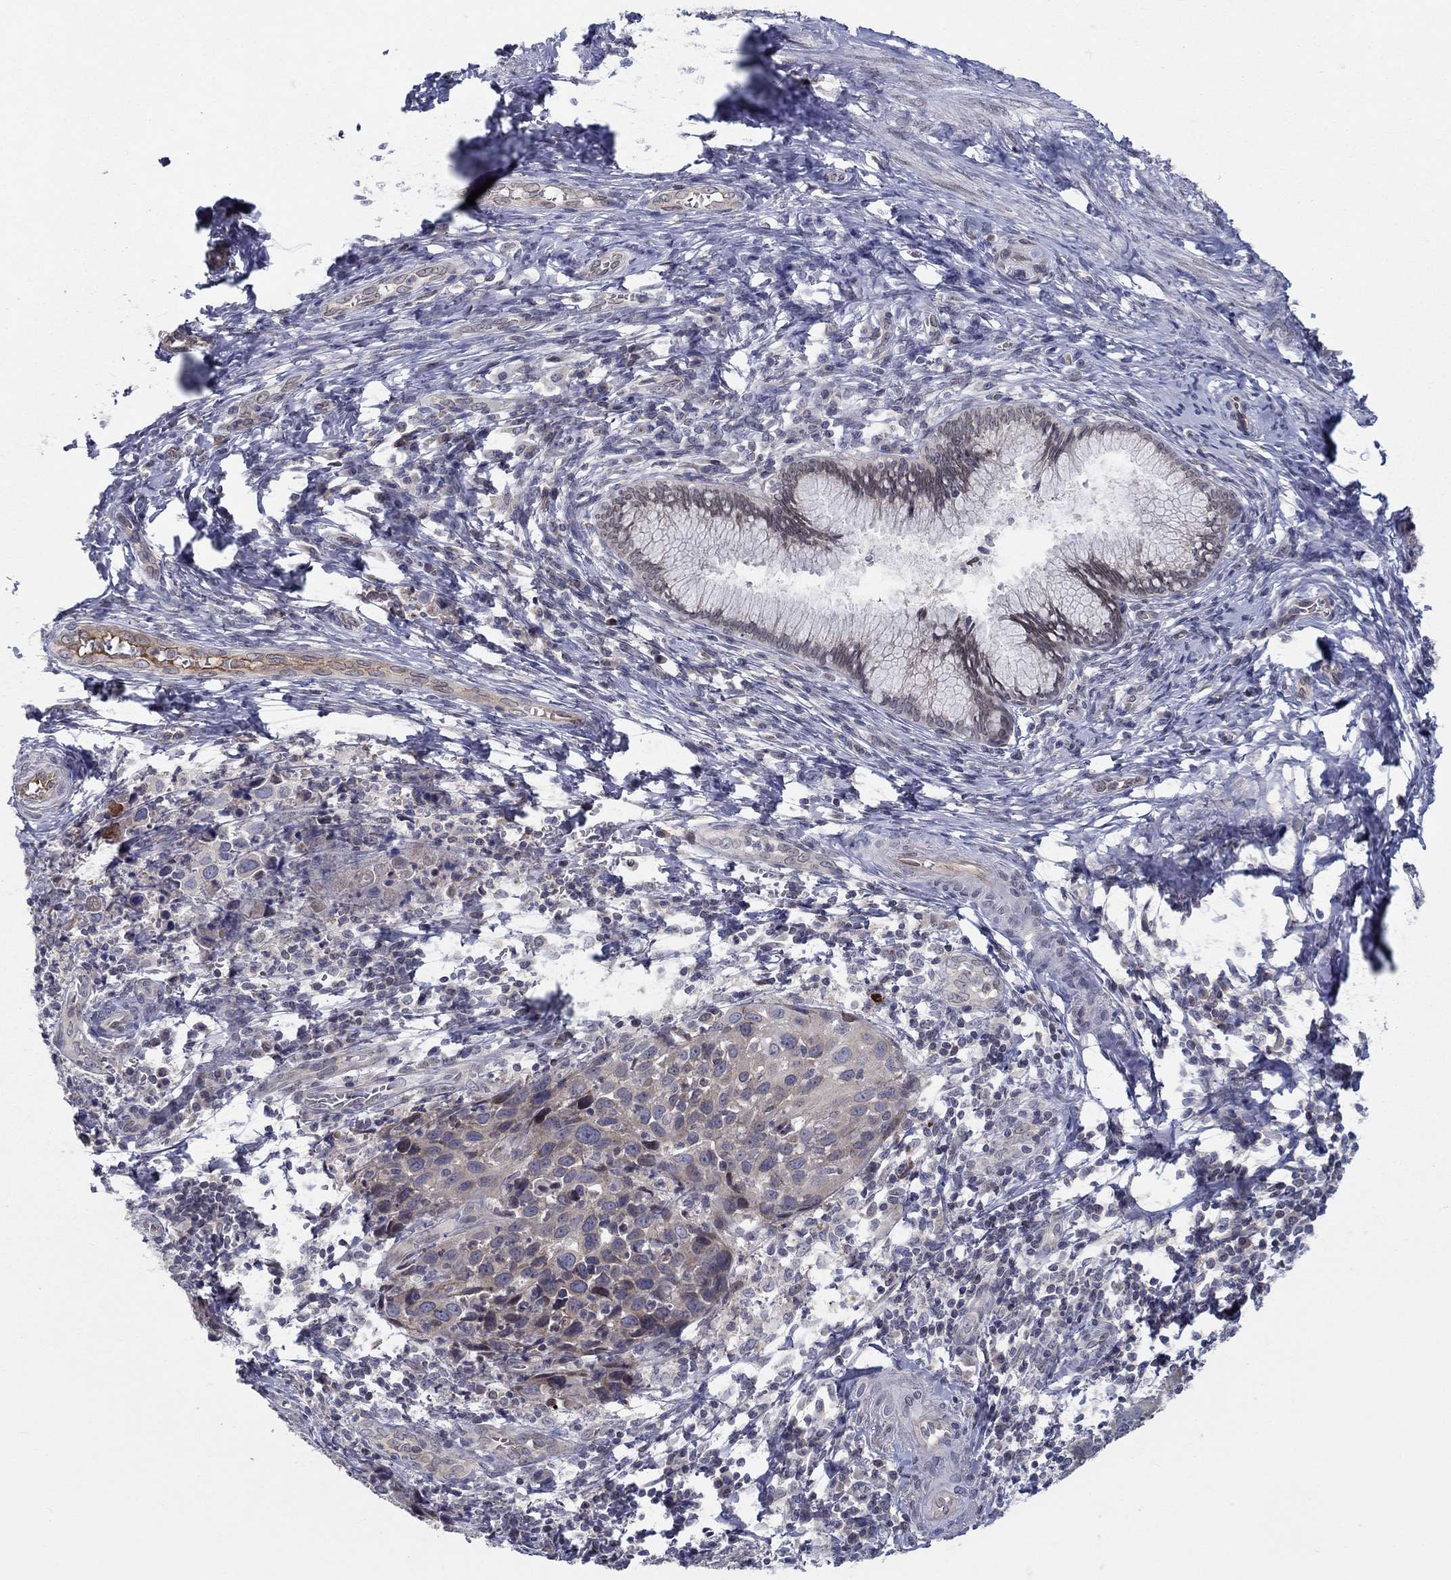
{"staining": {"intensity": "negative", "quantity": "none", "location": "none"}, "tissue": "cervical cancer", "cell_type": "Tumor cells", "image_type": "cancer", "snomed": [{"axis": "morphology", "description": "Squamous cell carcinoma, NOS"}, {"axis": "topography", "description": "Cervix"}], "caption": "The image reveals no significant staining in tumor cells of cervical cancer (squamous cell carcinoma). The staining was performed using DAB (3,3'-diaminobenzidine) to visualize the protein expression in brown, while the nuclei were stained in blue with hematoxylin (Magnification: 20x).", "gene": "CETN3", "patient": {"sex": "female", "age": 54}}